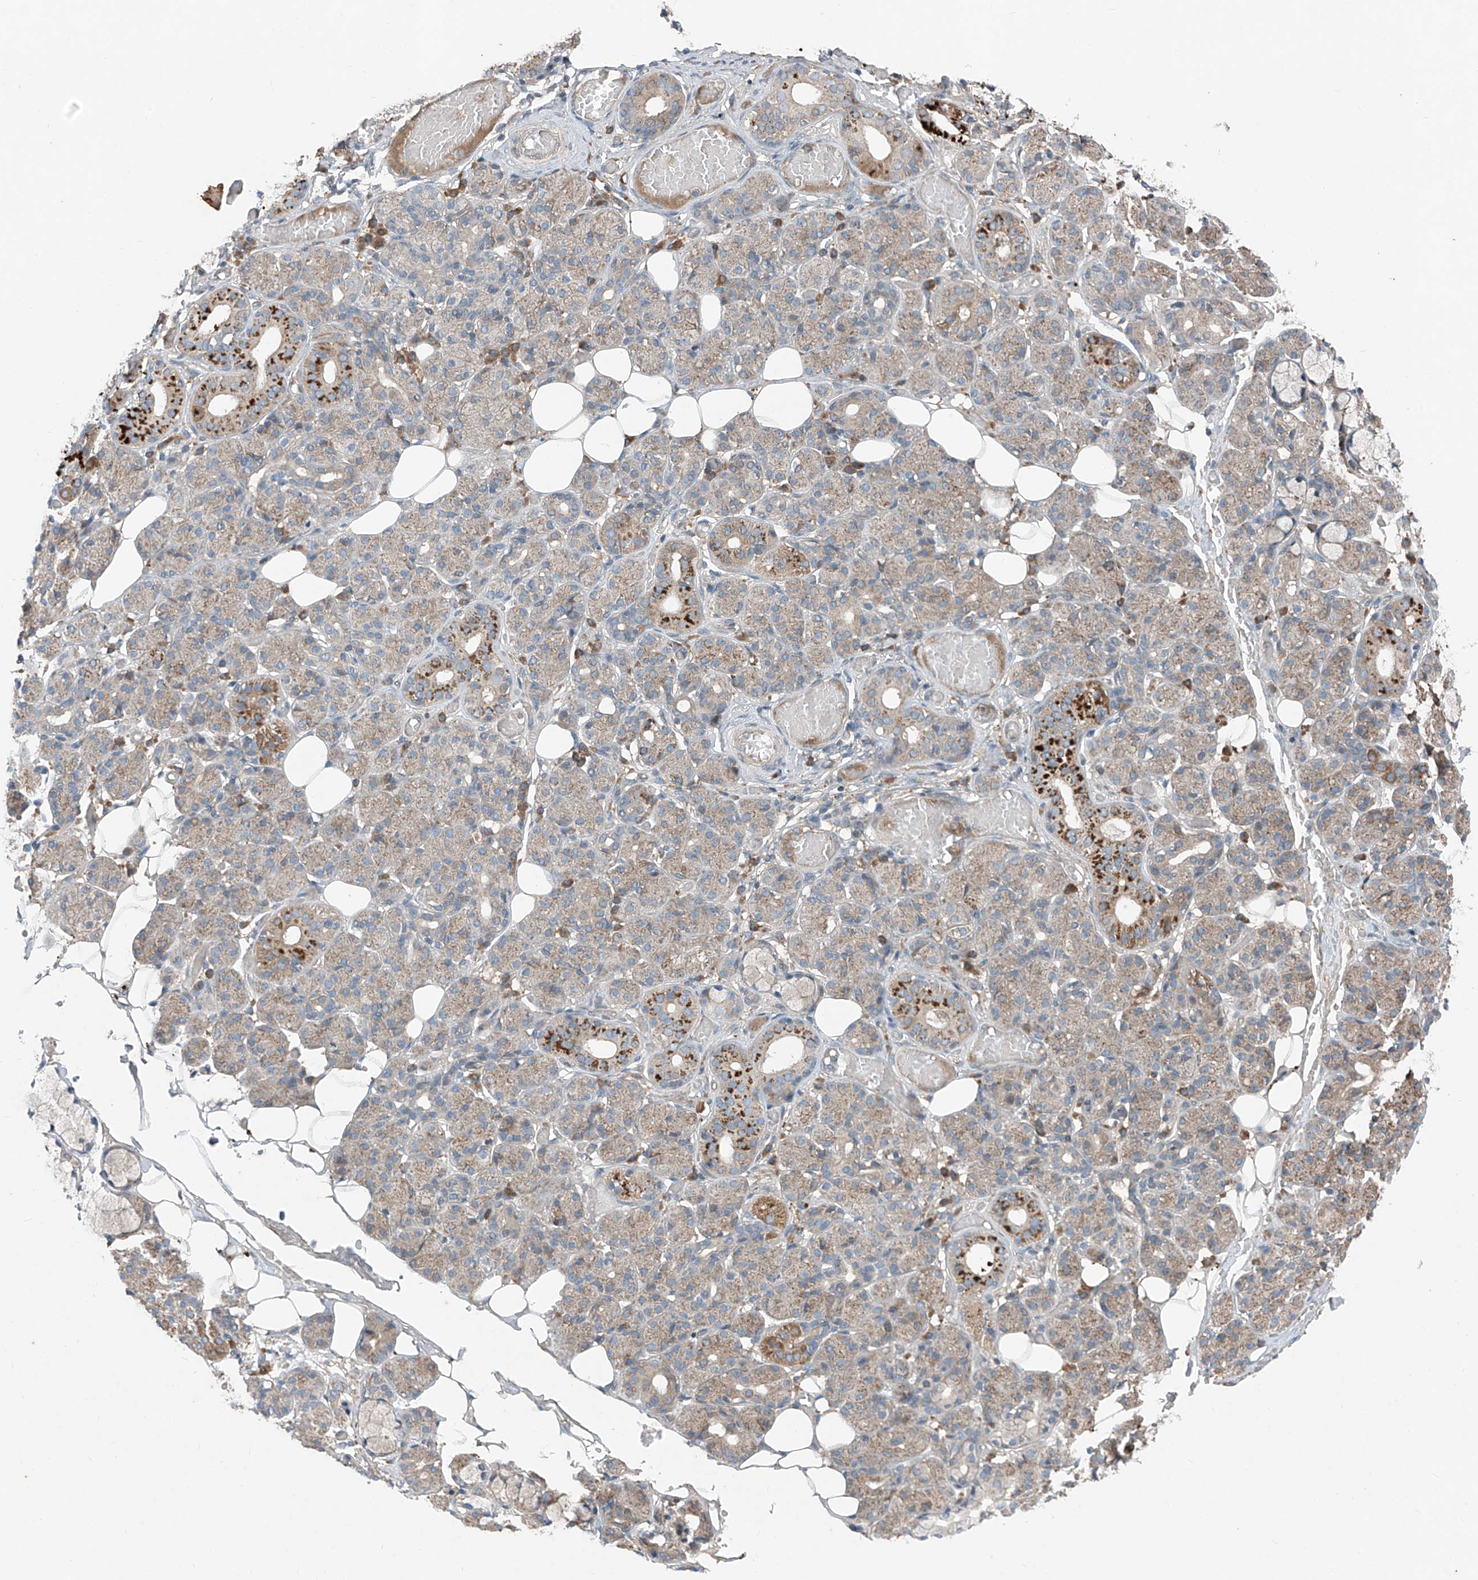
{"staining": {"intensity": "moderate", "quantity": "25%-75%", "location": "cytoplasmic/membranous"}, "tissue": "salivary gland", "cell_type": "Glandular cells", "image_type": "normal", "snomed": [{"axis": "morphology", "description": "Normal tissue, NOS"}, {"axis": "topography", "description": "Salivary gland"}], "caption": "The histopathology image shows staining of benign salivary gland, revealing moderate cytoplasmic/membranous protein staining (brown color) within glandular cells.", "gene": "FOXRED2", "patient": {"sex": "male", "age": 63}}